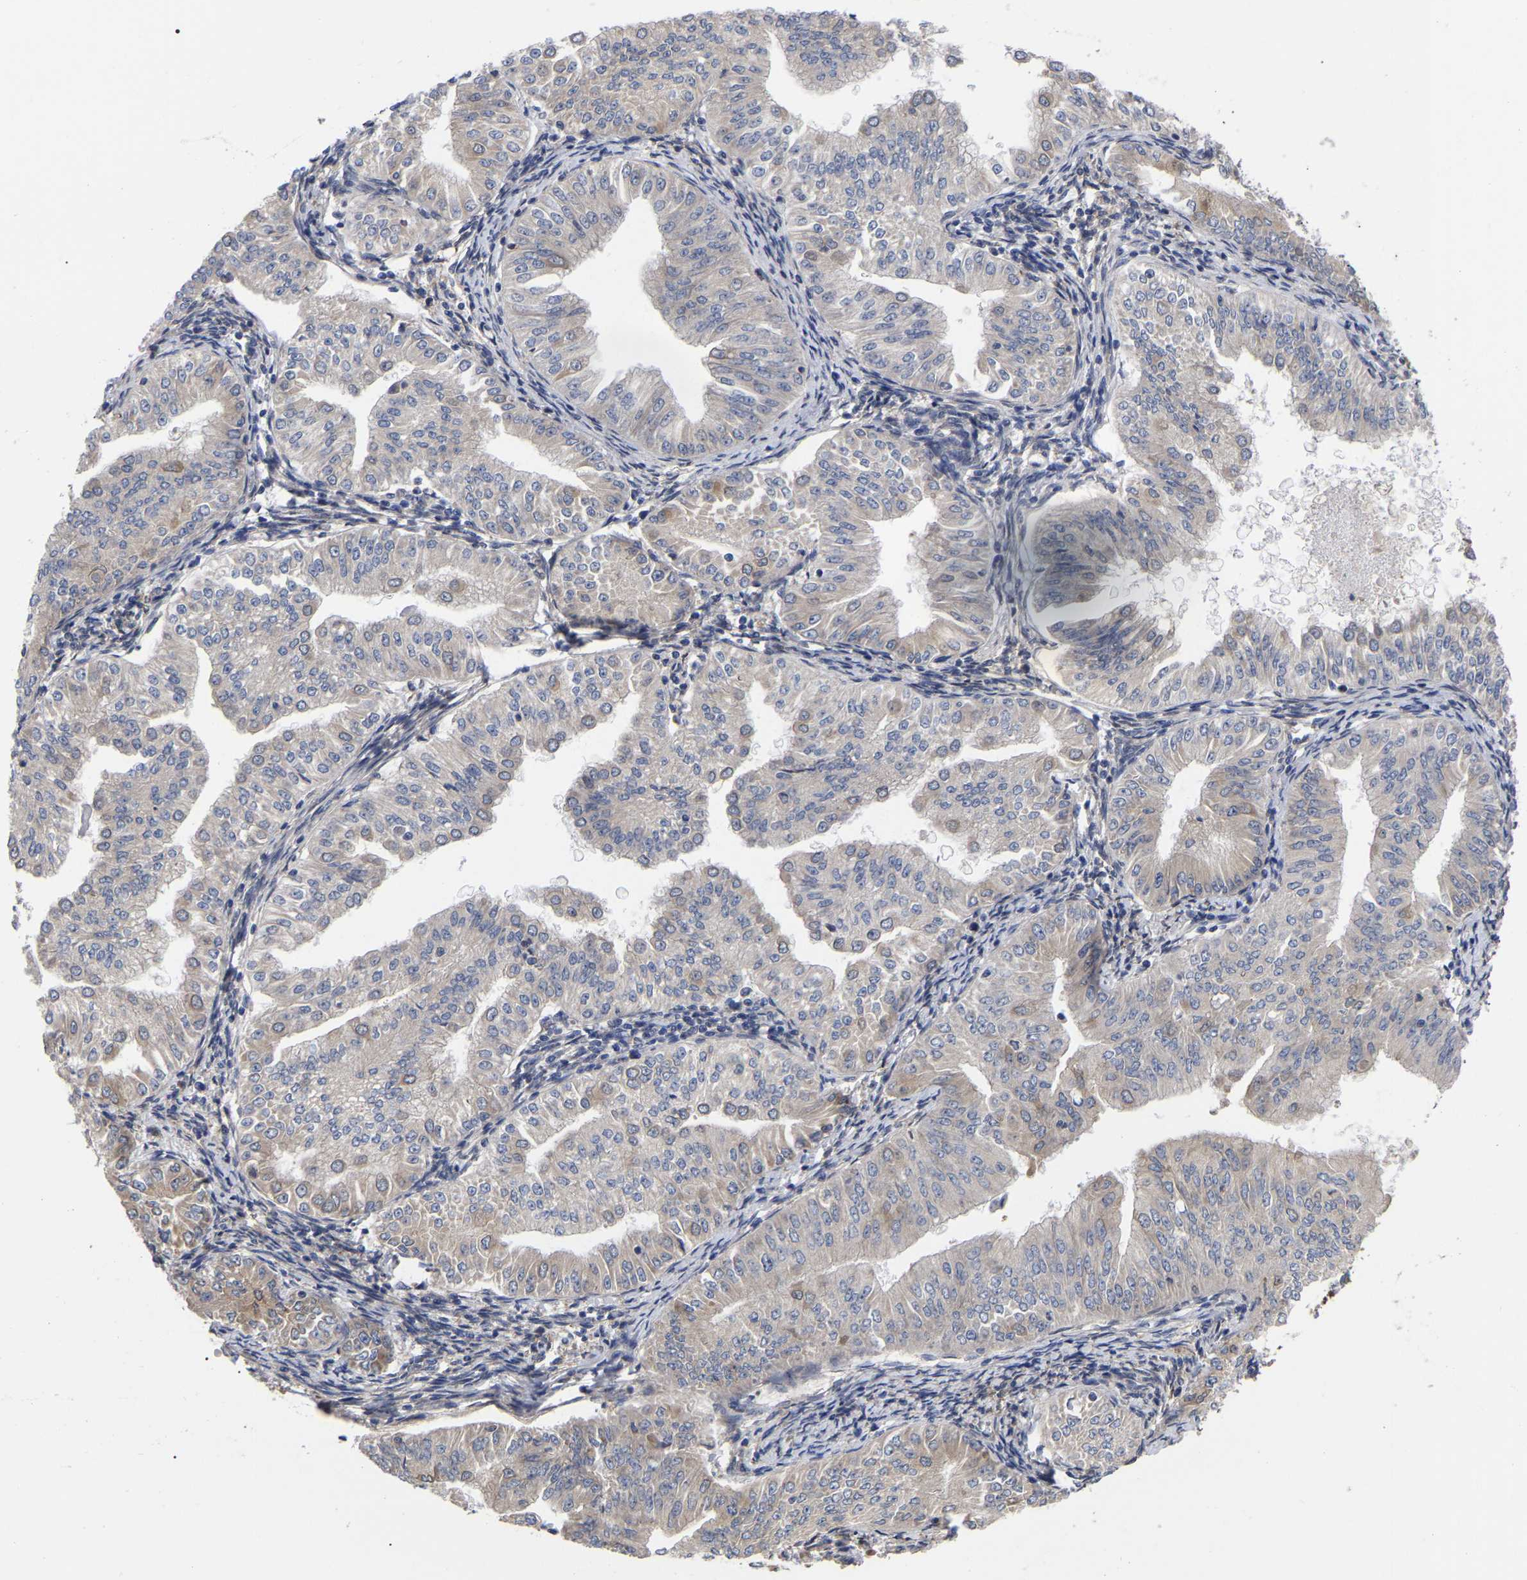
{"staining": {"intensity": "weak", "quantity": "25%-75%", "location": "cytoplasmic/membranous"}, "tissue": "endometrial cancer", "cell_type": "Tumor cells", "image_type": "cancer", "snomed": [{"axis": "morphology", "description": "Normal tissue, NOS"}, {"axis": "morphology", "description": "Adenocarcinoma, NOS"}, {"axis": "topography", "description": "Endometrium"}], "caption": "Immunohistochemical staining of endometrial cancer (adenocarcinoma) displays low levels of weak cytoplasmic/membranous protein expression in approximately 25%-75% of tumor cells.", "gene": "CFAP298", "patient": {"sex": "female", "age": 53}}